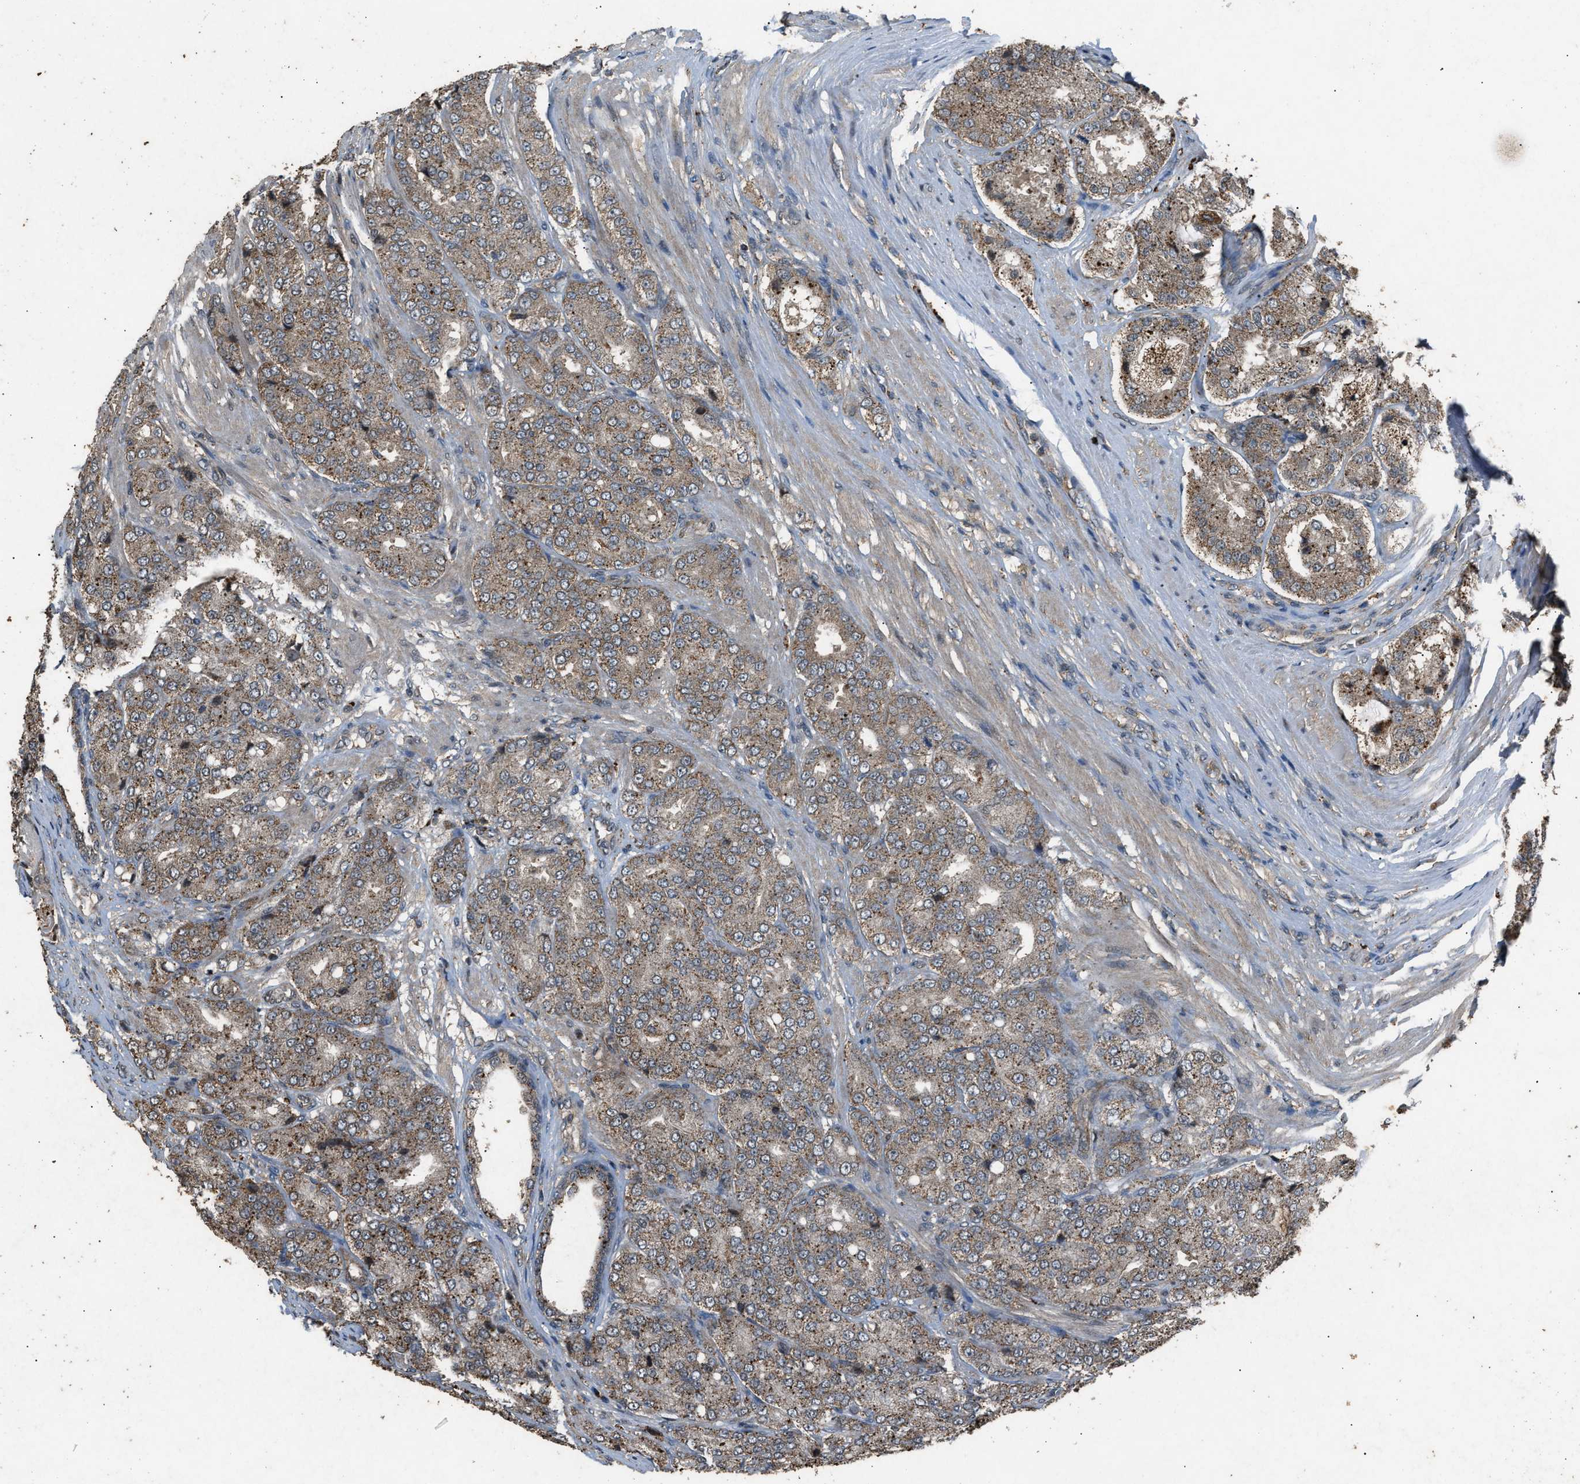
{"staining": {"intensity": "moderate", "quantity": ">75%", "location": "cytoplasmic/membranous"}, "tissue": "prostate cancer", "cell_type": "Tumor cells", "image_type": "cancer", "snomed": [{"axis": "morphology", "description": "Adenocarcinoma, High grade"}, {"axis": "topography", "description": "Prostate"}], "caption": "A photomicrograph of adenocarcinoma (high-grade) (prostate) stained for a protein reveals moderate cytoplasmic/membranous brown staining in tumor cells.", "gene": "PSMD1", "patient": {"sex": "male", "age": 65}}